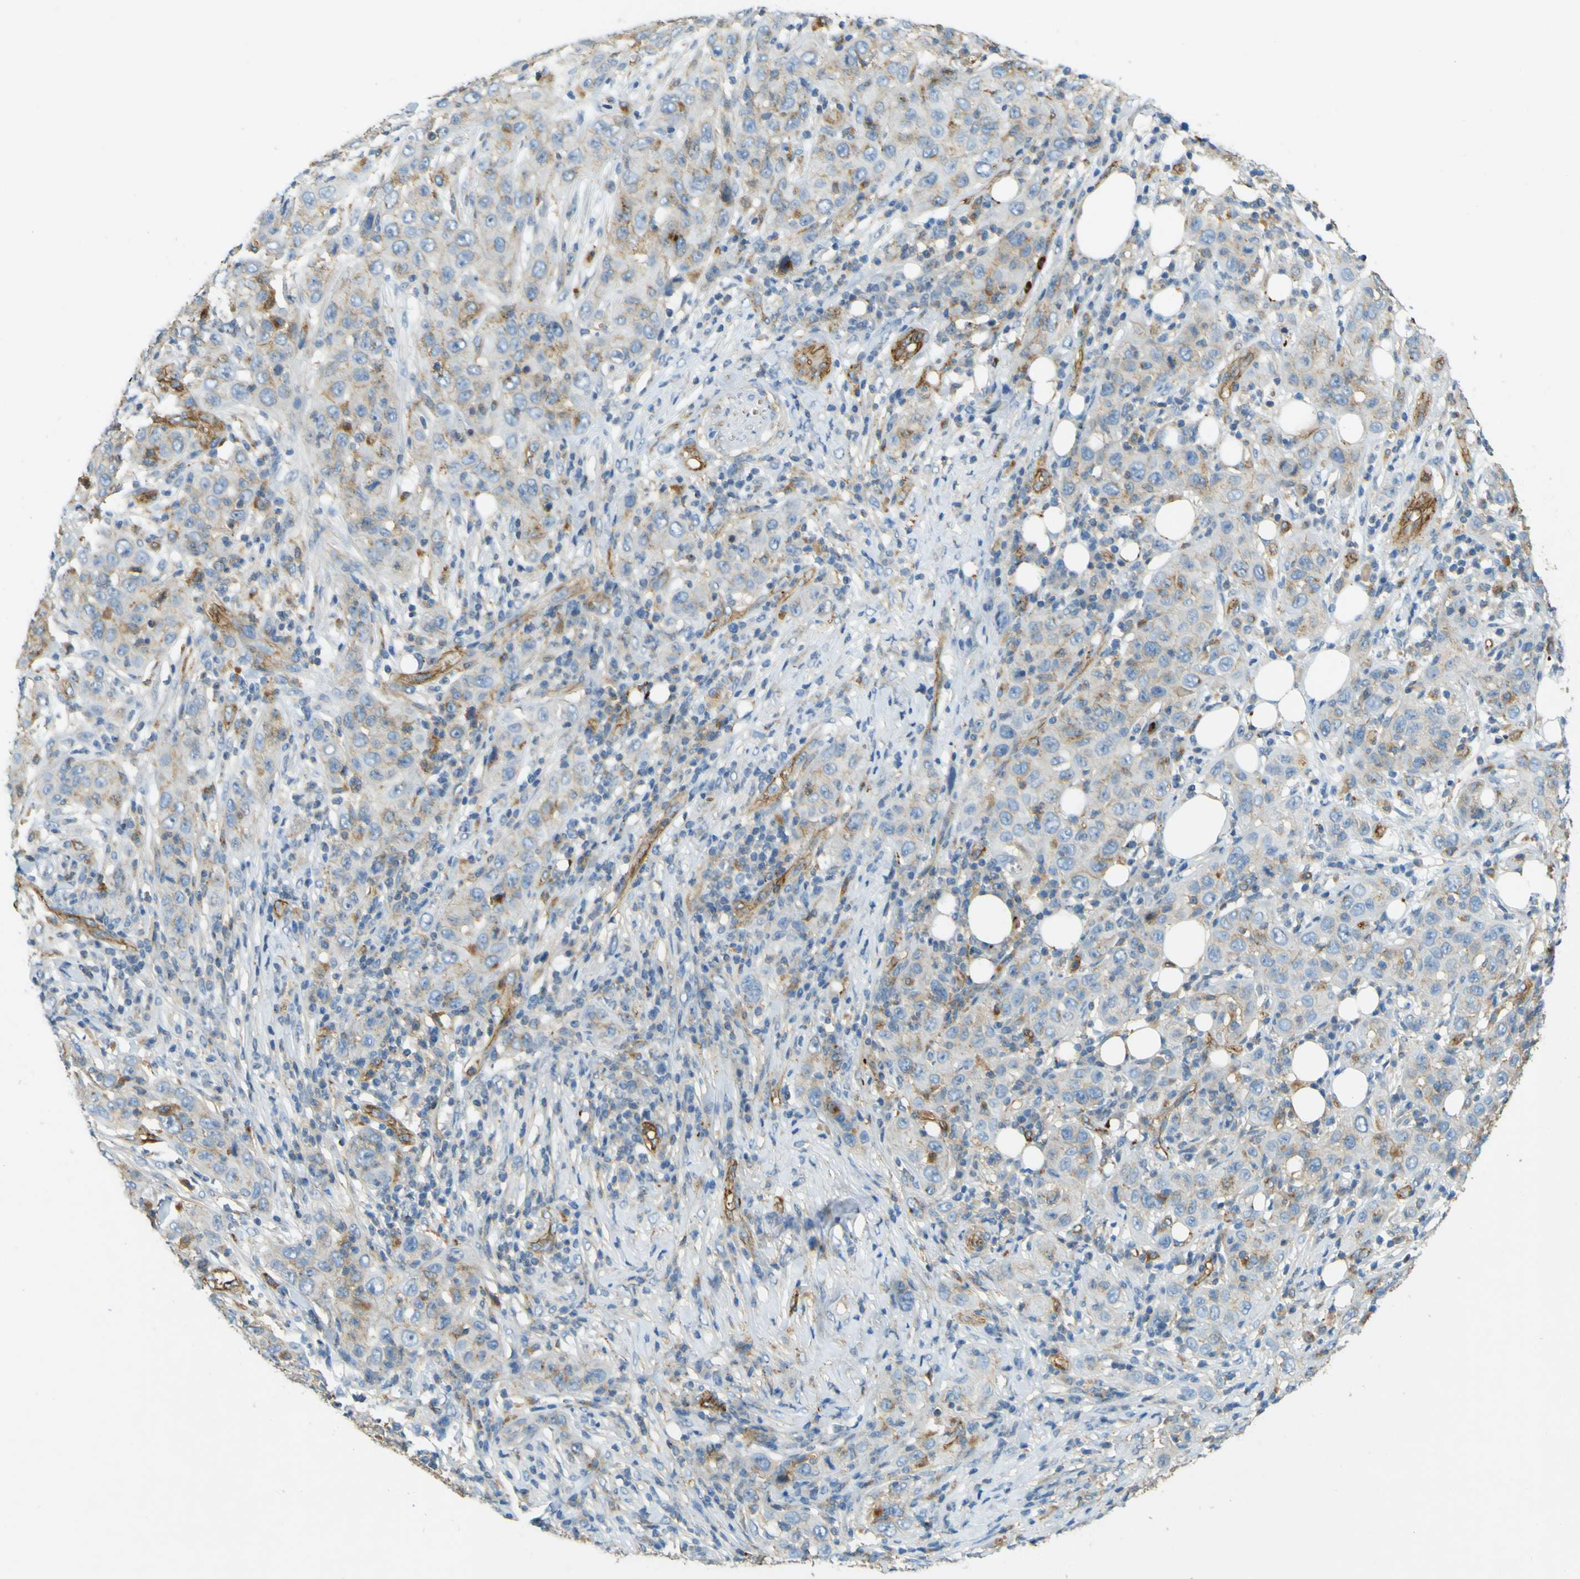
{"staining": {"intensity": "moderate", "quantity": "<25%", "location": "cytoplasmic/membranous"}, "tissue": "skin cancer", "cell_type": "Tumor cells", "image_type": "cancer", "snomed": [{"axis": "morphology", "description": "Squamous cell carcinoma, NOS"}, {"axis": "topography", "description": "Skin"}], "caption": "An image of skin cancer stained for a protein displays moderate cytoplasmic/membranous brown staining in tumor cells.", "gene": "PLXDC1", "patient": {"sex": "female", "age": 88}}